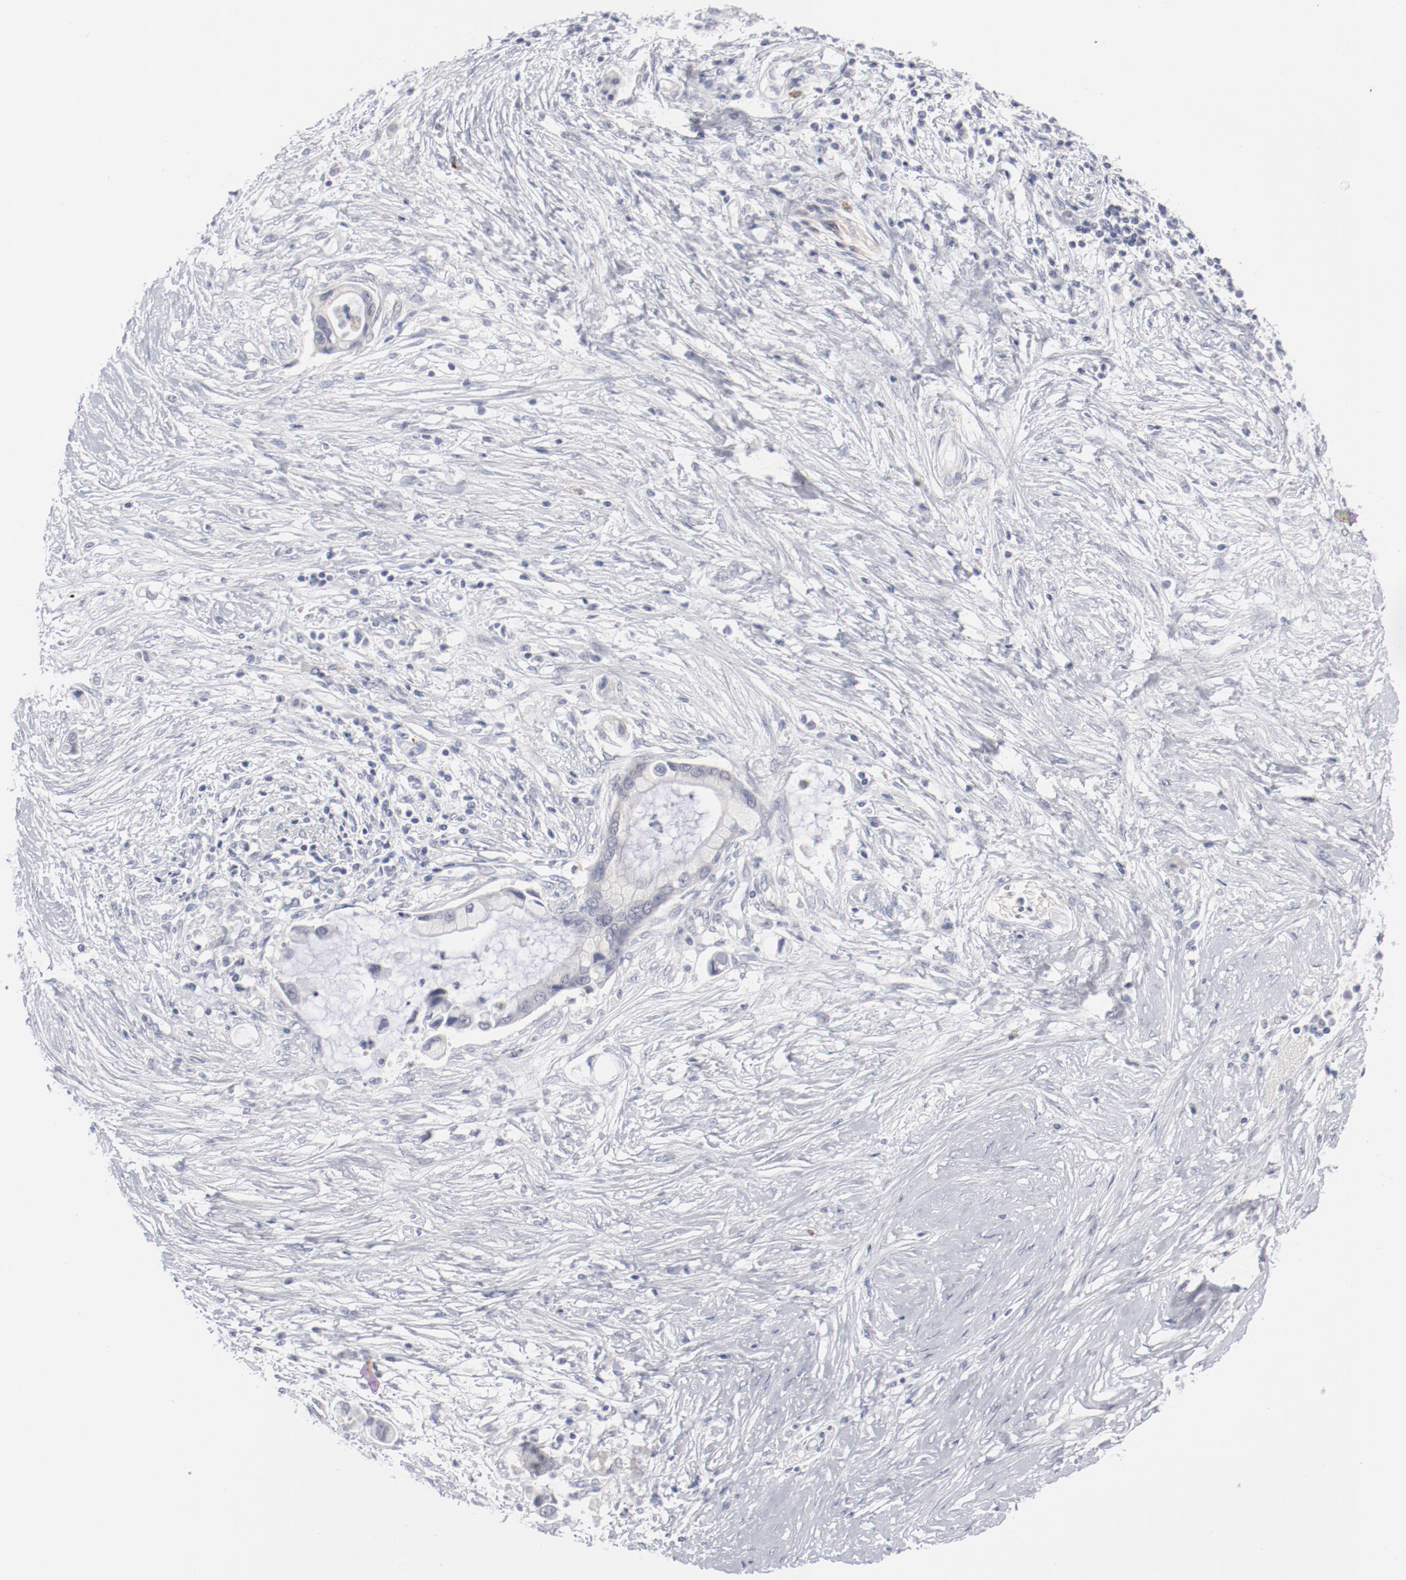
{"staining": {"intensity": "negative", "quantity": "none", "location": "none"}, "tissue": "pancreatic cancer", "cell_type": "Tumor cells", "image_type": "cancer", "snomed": [{"axis": "morphology", "description": "Adenocarcinoma, NOS"}, {"axis": "topography", "description": "Pancreas"}], "caption": "This is an immunohistochemistry image of human pancreatic cancer. There is no staining in tumor cells.", "gene": "SH3BGR", "patient": {"sex": "female", "age": 59}}